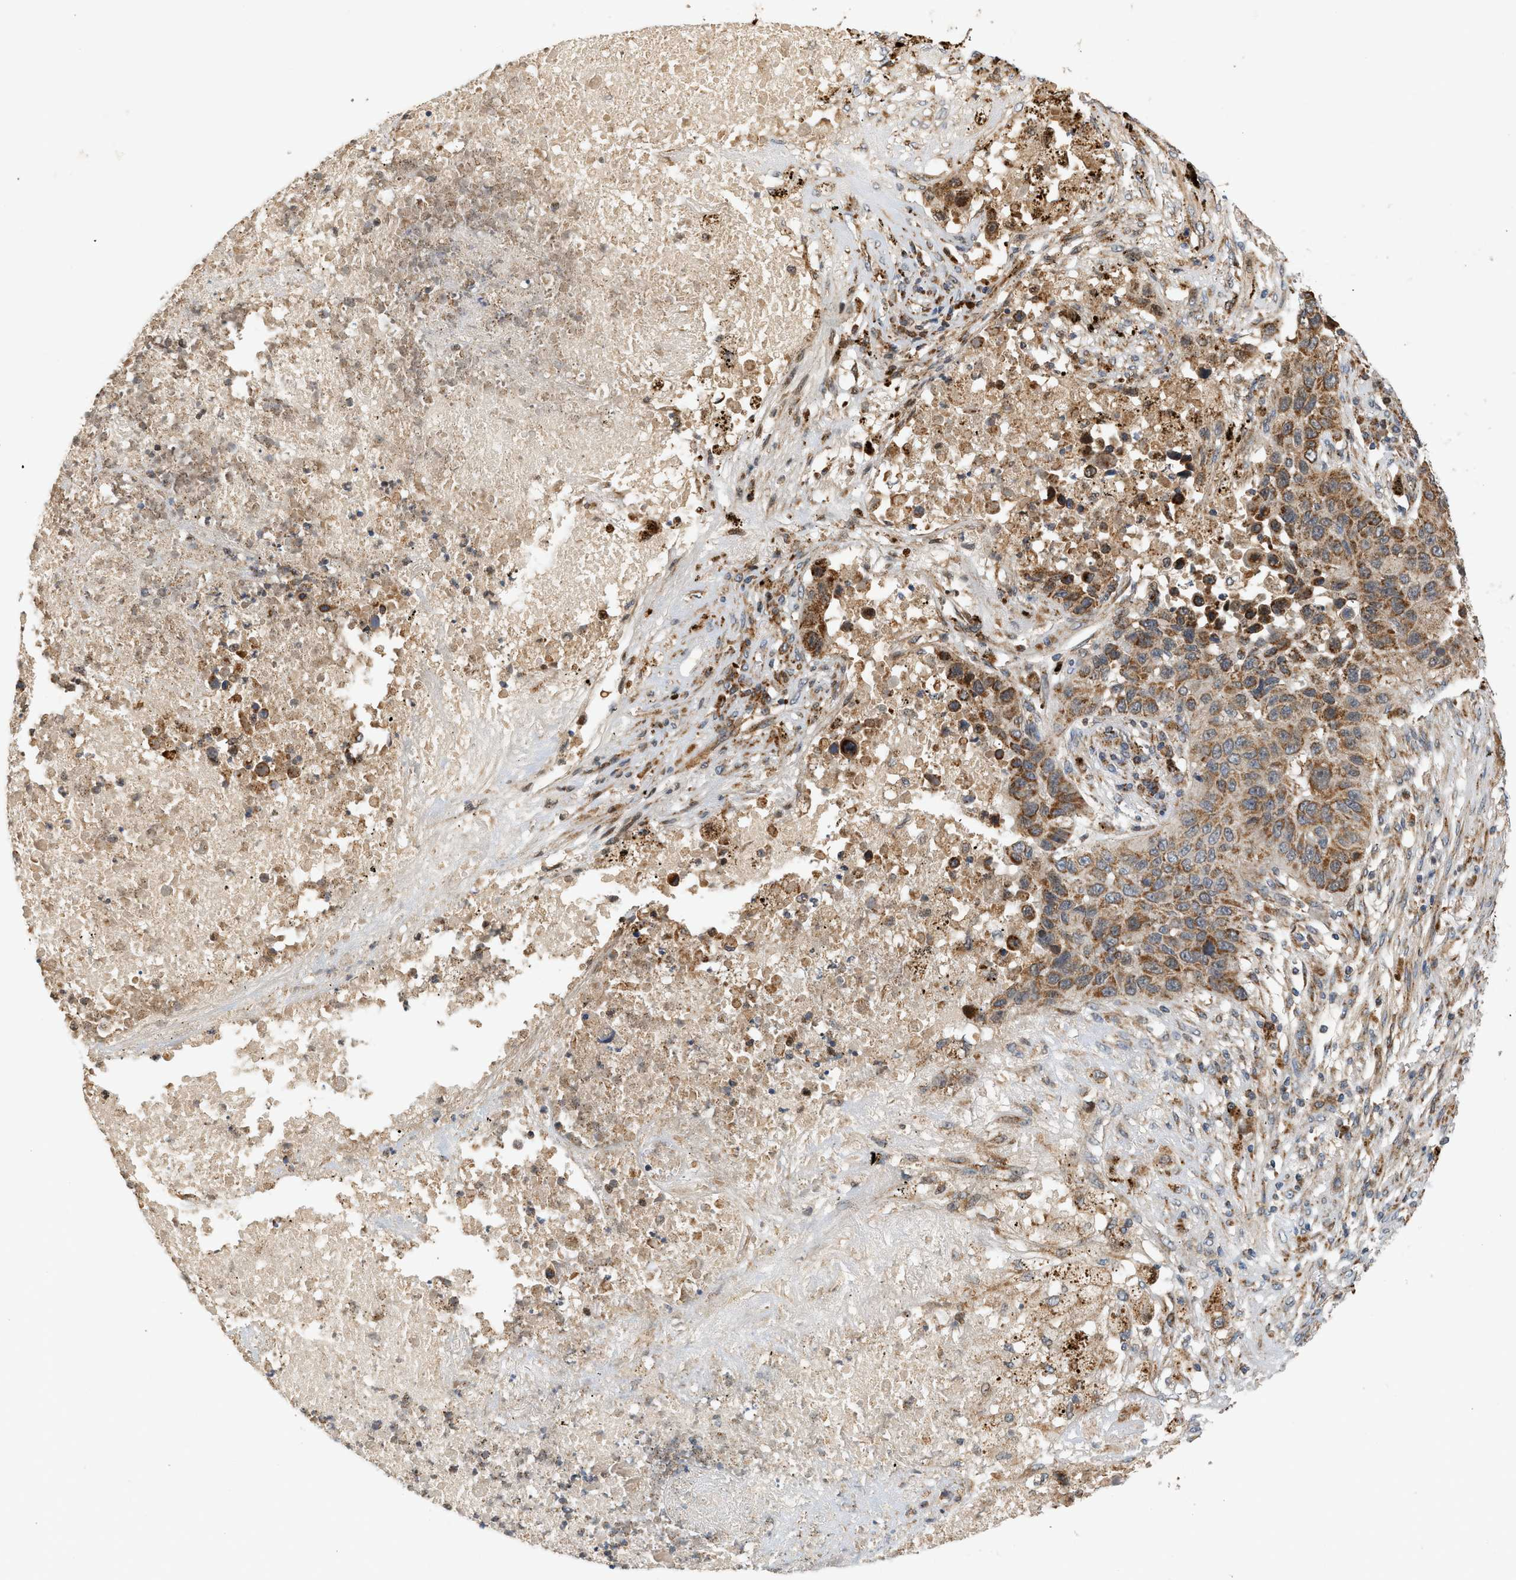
{"staining": {"intensity": "strong", "quantity": ">75%", "location": "cytoplasmic/membranous"}, "tissue": "lung cancer", "cell_type": "Tumor cells", "image_type": "cancer", "snomed": [{"axis": "morphology", "description": "Squamous cell carcinoma, NOS"}, {"axis": "topography", "description": "Lung"}], "caption": "Approximately >75% of tumor cells in human lung cancer display strong cytoplasmic/membranous protein expression as visualized by brown immunohistochemical staining.", "gene": "MCU", "patient": {"sex": "male", "age": 57}}